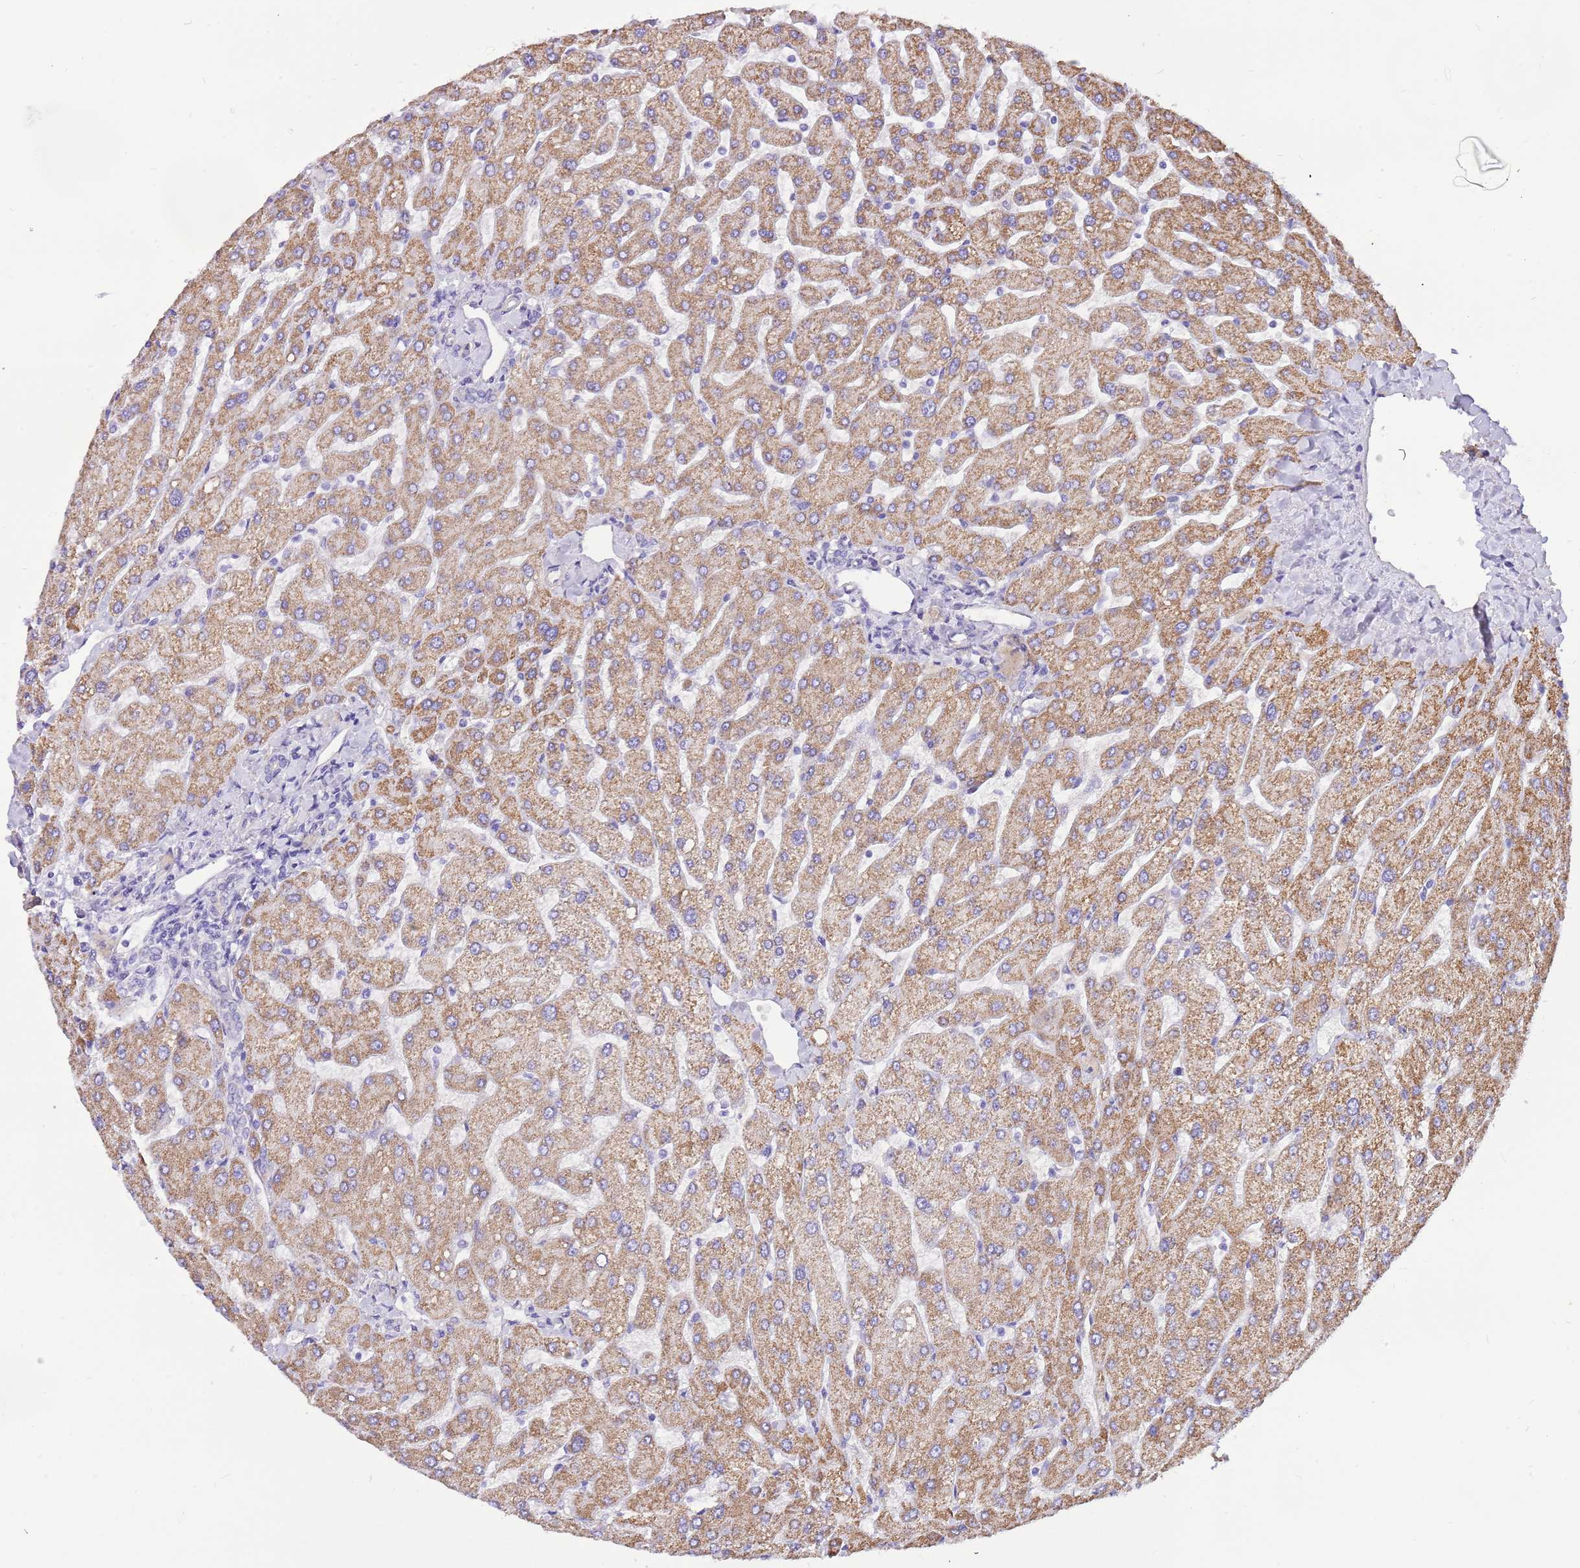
{"staining": {"intensity": "negative", "quantity": "none", "location": "none"}, "tissue": "liver", "cell_type": "Cholangiocytes", "image_type": "normal", "snomed": [{"axis": "morphology", "description": "Normal tissue, NOS"}, {"axis": "topography", "description": "Liver"}], "caption": "This is an immunohistochemistry (IHC) photomicrograph of benign human liver. There is no expression in cholangiocytes.", "gene": "SERINC3", "patient": {"sex": "male", "age": 55}}